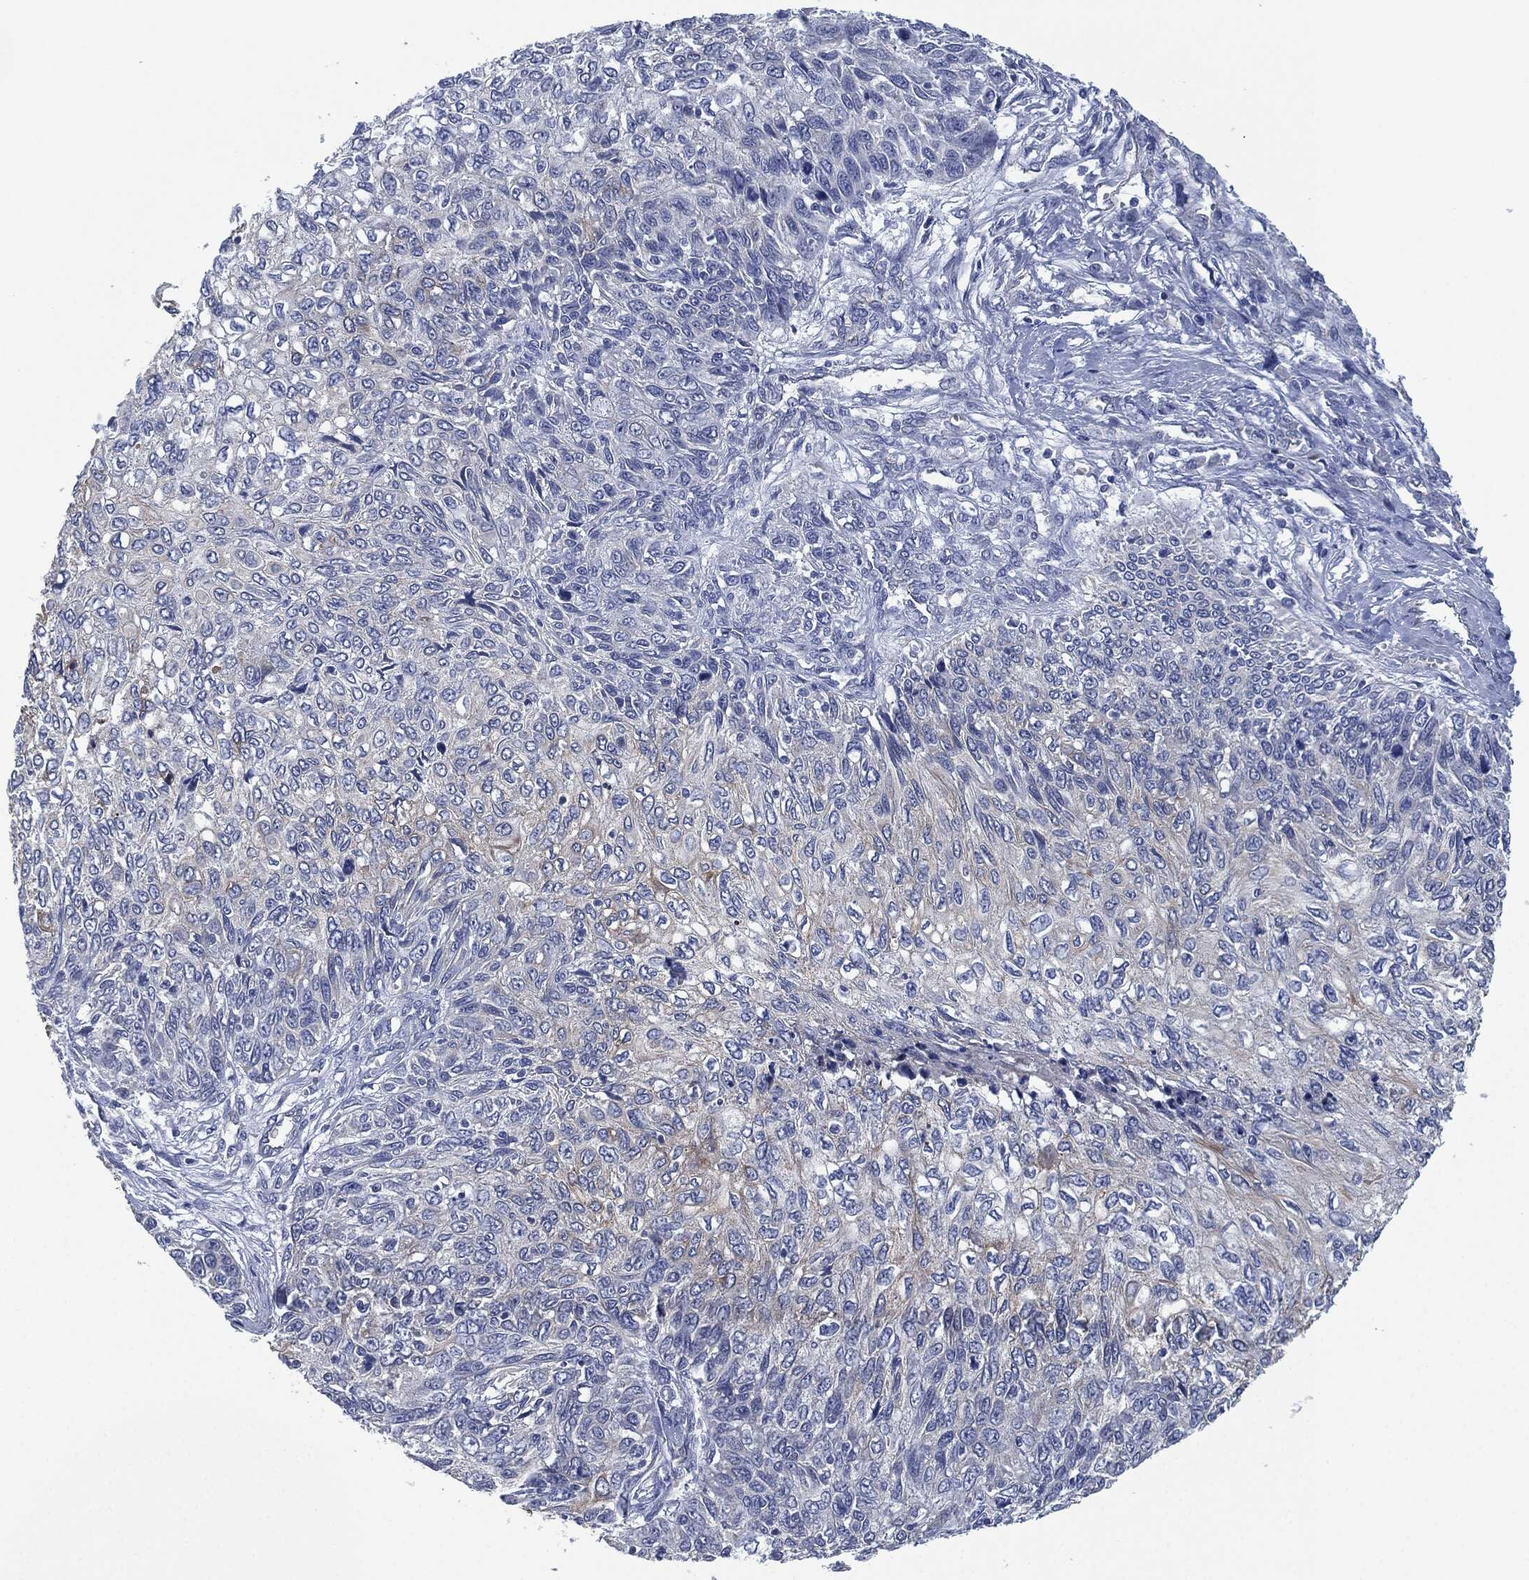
{"staining": {"intensity": "negative", "quantity": "none", "location": "none"}, "tissue": "skin cancer", "cell_type": "Tumor cells", "image_type": "cancer", "snomed": [{"axis": "morphology", "description": "Squamous cell carcinoma, NOS"}, {"axis": "topography", "description": "Skin"}], "caption": "IHC photomicrograph of neoplastic tissue: human skin squamous cell carcinoma stained with DAB (3,3'-diaminobenzidine) shows no significant protein expression in tumor cells. (Stains: DAB immunohistochemistry with hematoxylin counter stain, Microscopy: brightfield microscopy at high magnification).", "gene": "SHROOM2", "patient": {"sex": "male", "age": 92}}